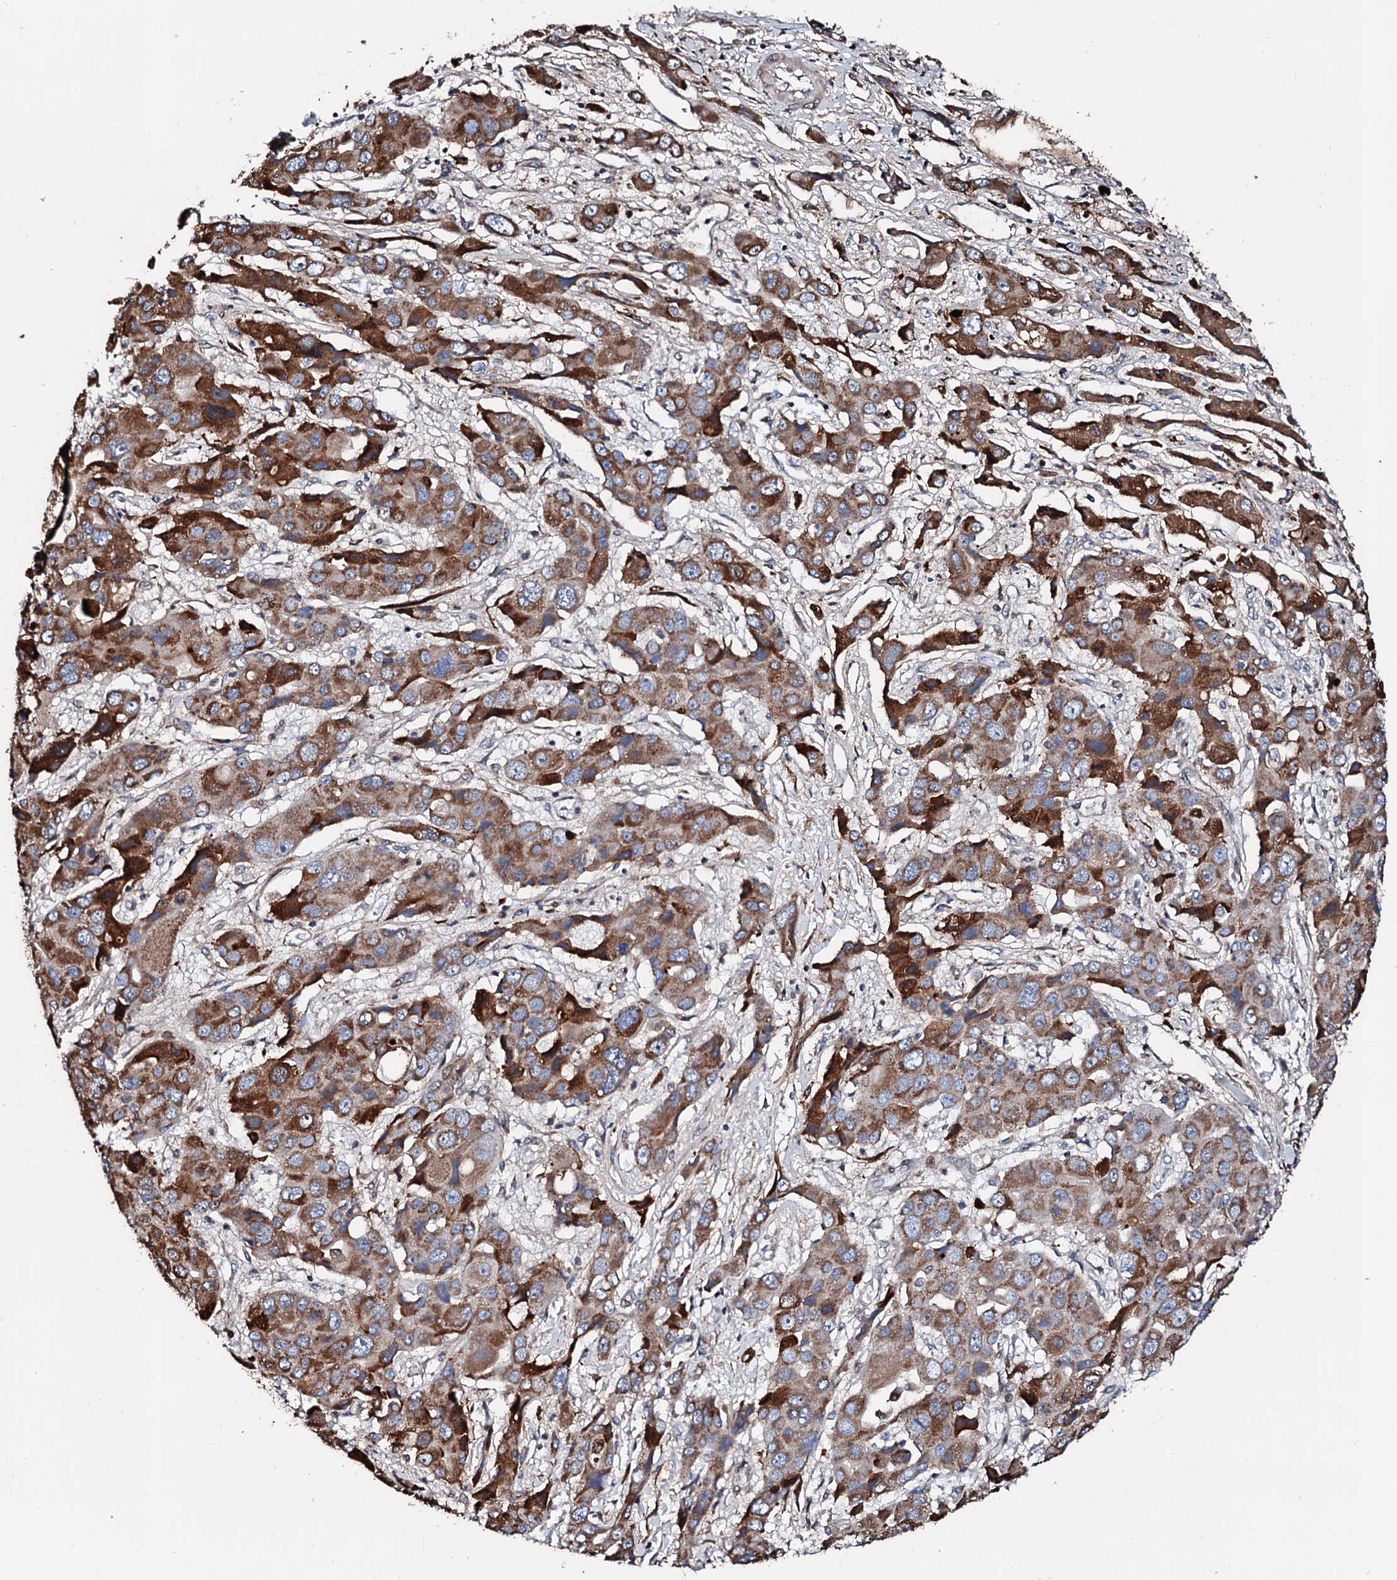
{"staining": {"intensity": "moderate", "quantity": ">75%", "location": "cytoplasmic/membranous"}, "tissue": "liver cancer", "cell_type": "Tumor cells", "image_type": "cancer", "snomed": [{"axis": "morphology", "description": "Cholangiocarcinoma"}, {"axis": "topography", "description": "Liver"}], "caption": "Immunohistochemical staining of liver cholangiocarcinoma demonstrates medium levels of moderate cytoplasmic/membranous protein positivity in about >75% of tumor cells.", "gene": "KIF18A", "patient": {"sex": "male", "age": 67}}